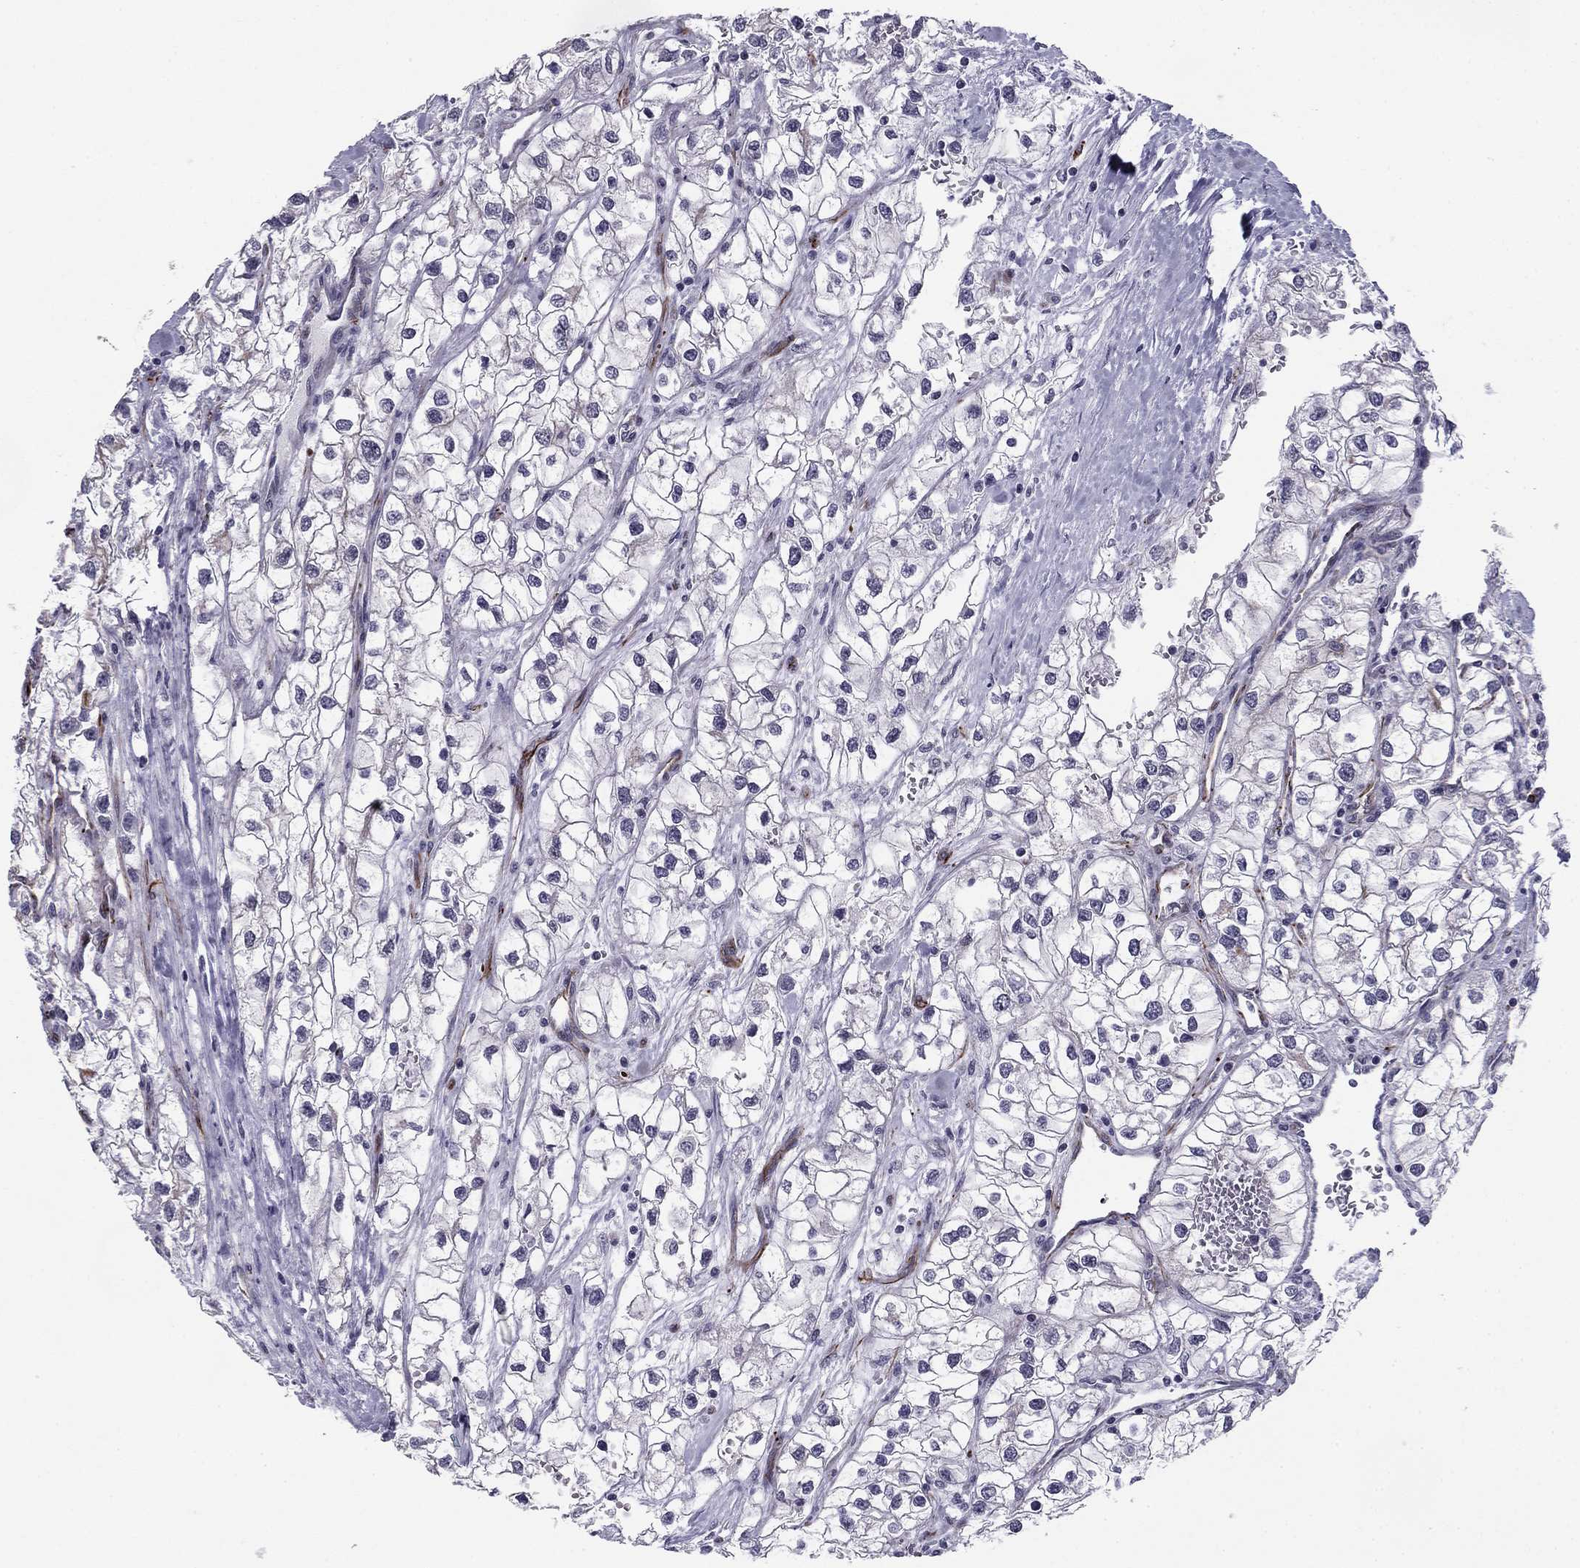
{"staining": {"intensity": "negative", "quantity": "none", "location": "none"}, "tissue": "renal cancer", "cell_type": "Tumor cells", "image_type": "cancer", "snomed": [{"axis": "morphology", "description": "Adenocarcinoma, NOS"}, {"axis": "topography", "description": "Kidney"}], "caption": "DAB (3,3'-diaminobenzidine) immunohistochemical staining of renal cancer demonstrates no significant expression in tumor cells. (DAB immunohistochemistry (IHC) with hematoxylin counter stain).", "gene": "ANKS4B", "patient": {"sex": "male", "age": 59}}